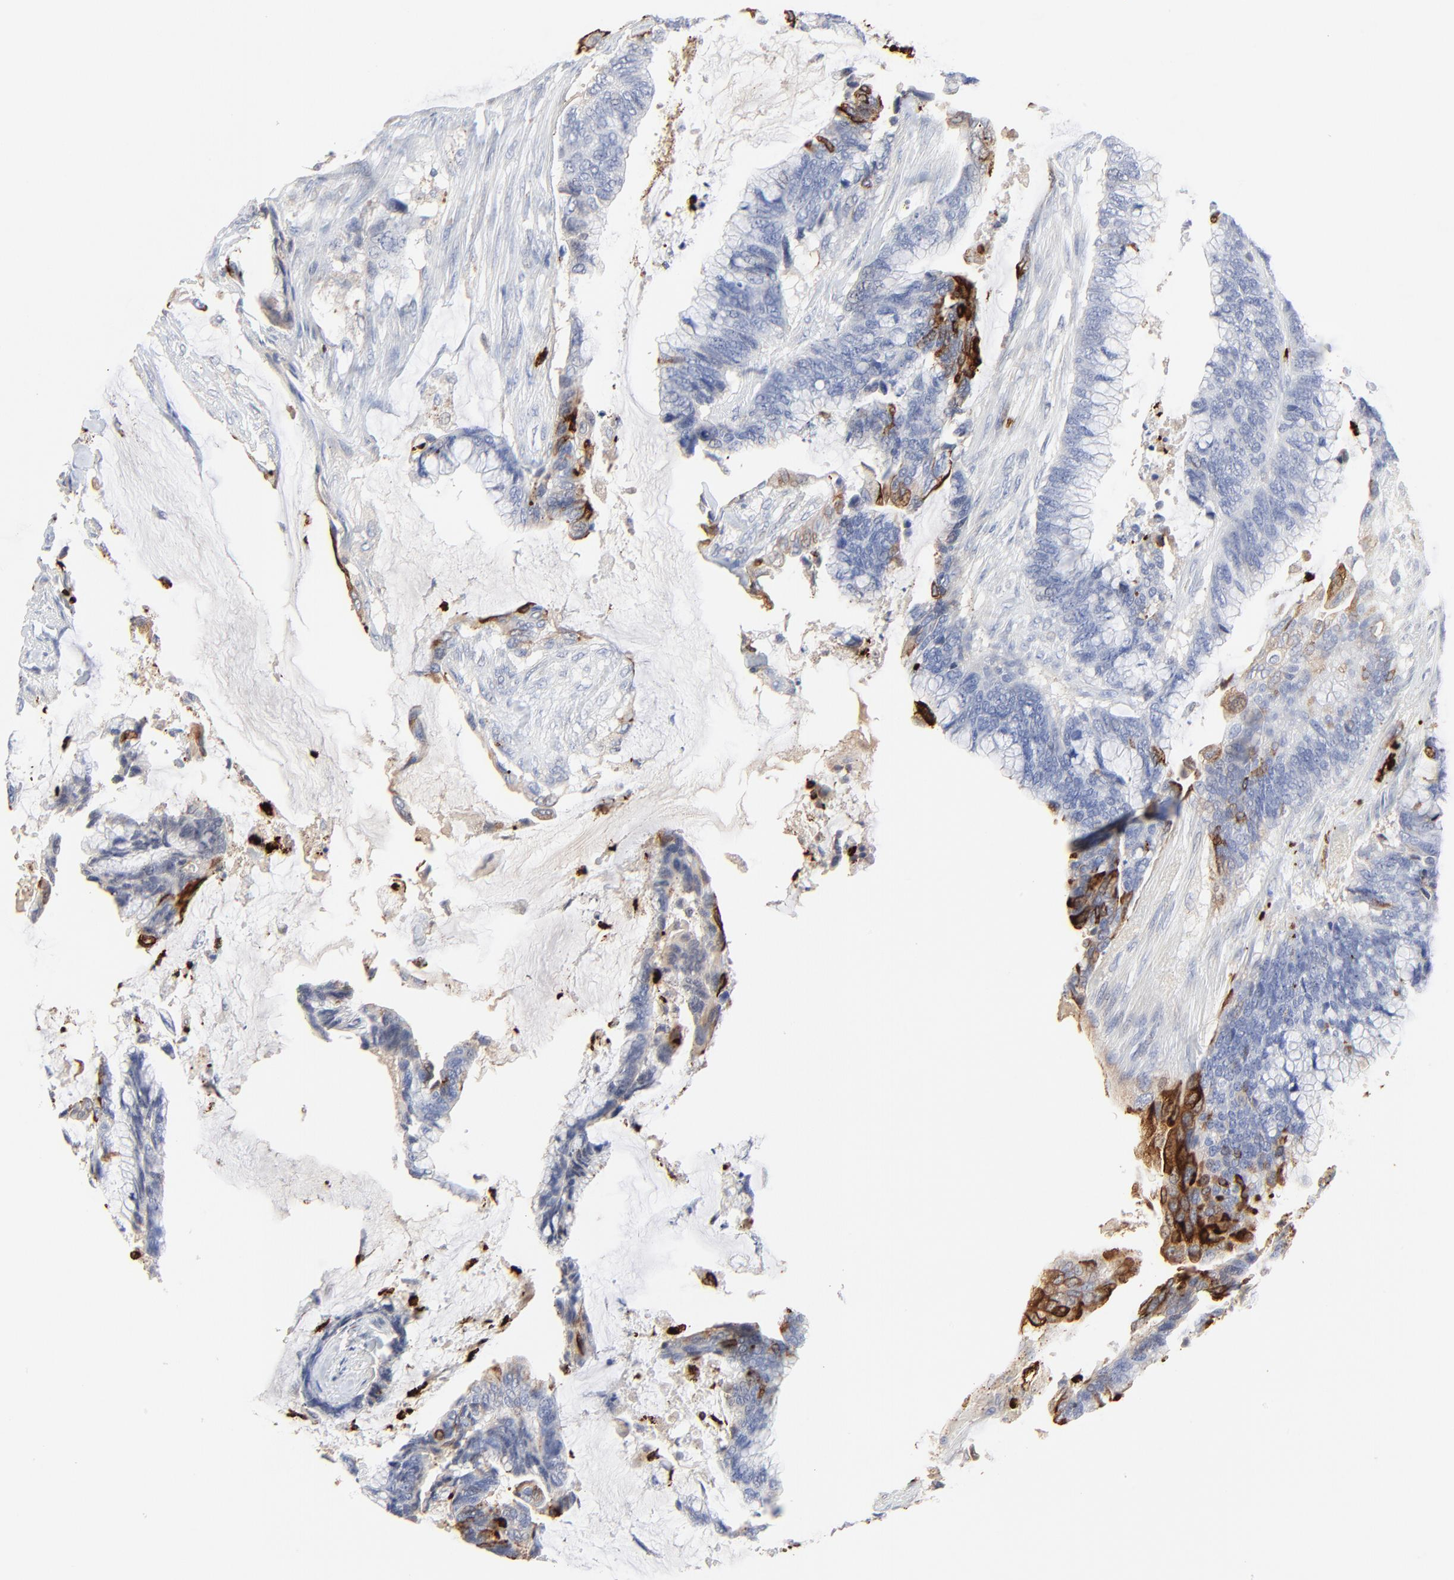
{"staining": {"intensity": "negative", "quantity": "none", "location": "none"}, "tissue": "colorectal cancer", "cell_type": "Tumor cells", "image_type": "cancer", "snomed": [{"axis": "morphology", "description": "Adenocarcinoma, NOS"}, {"axis": "topography", "description": "Rectum"}], "caption": "A photomicrograph of colorectal cancer stained for a protein shows no brown staining in tumor cells. (Brightfield microscopy of DAB (3,3'-diaminobenzidine) immunohistochemistry at high magnification).", "gene": "LCN2", "patient": {"sex": "female", "age": 59}}